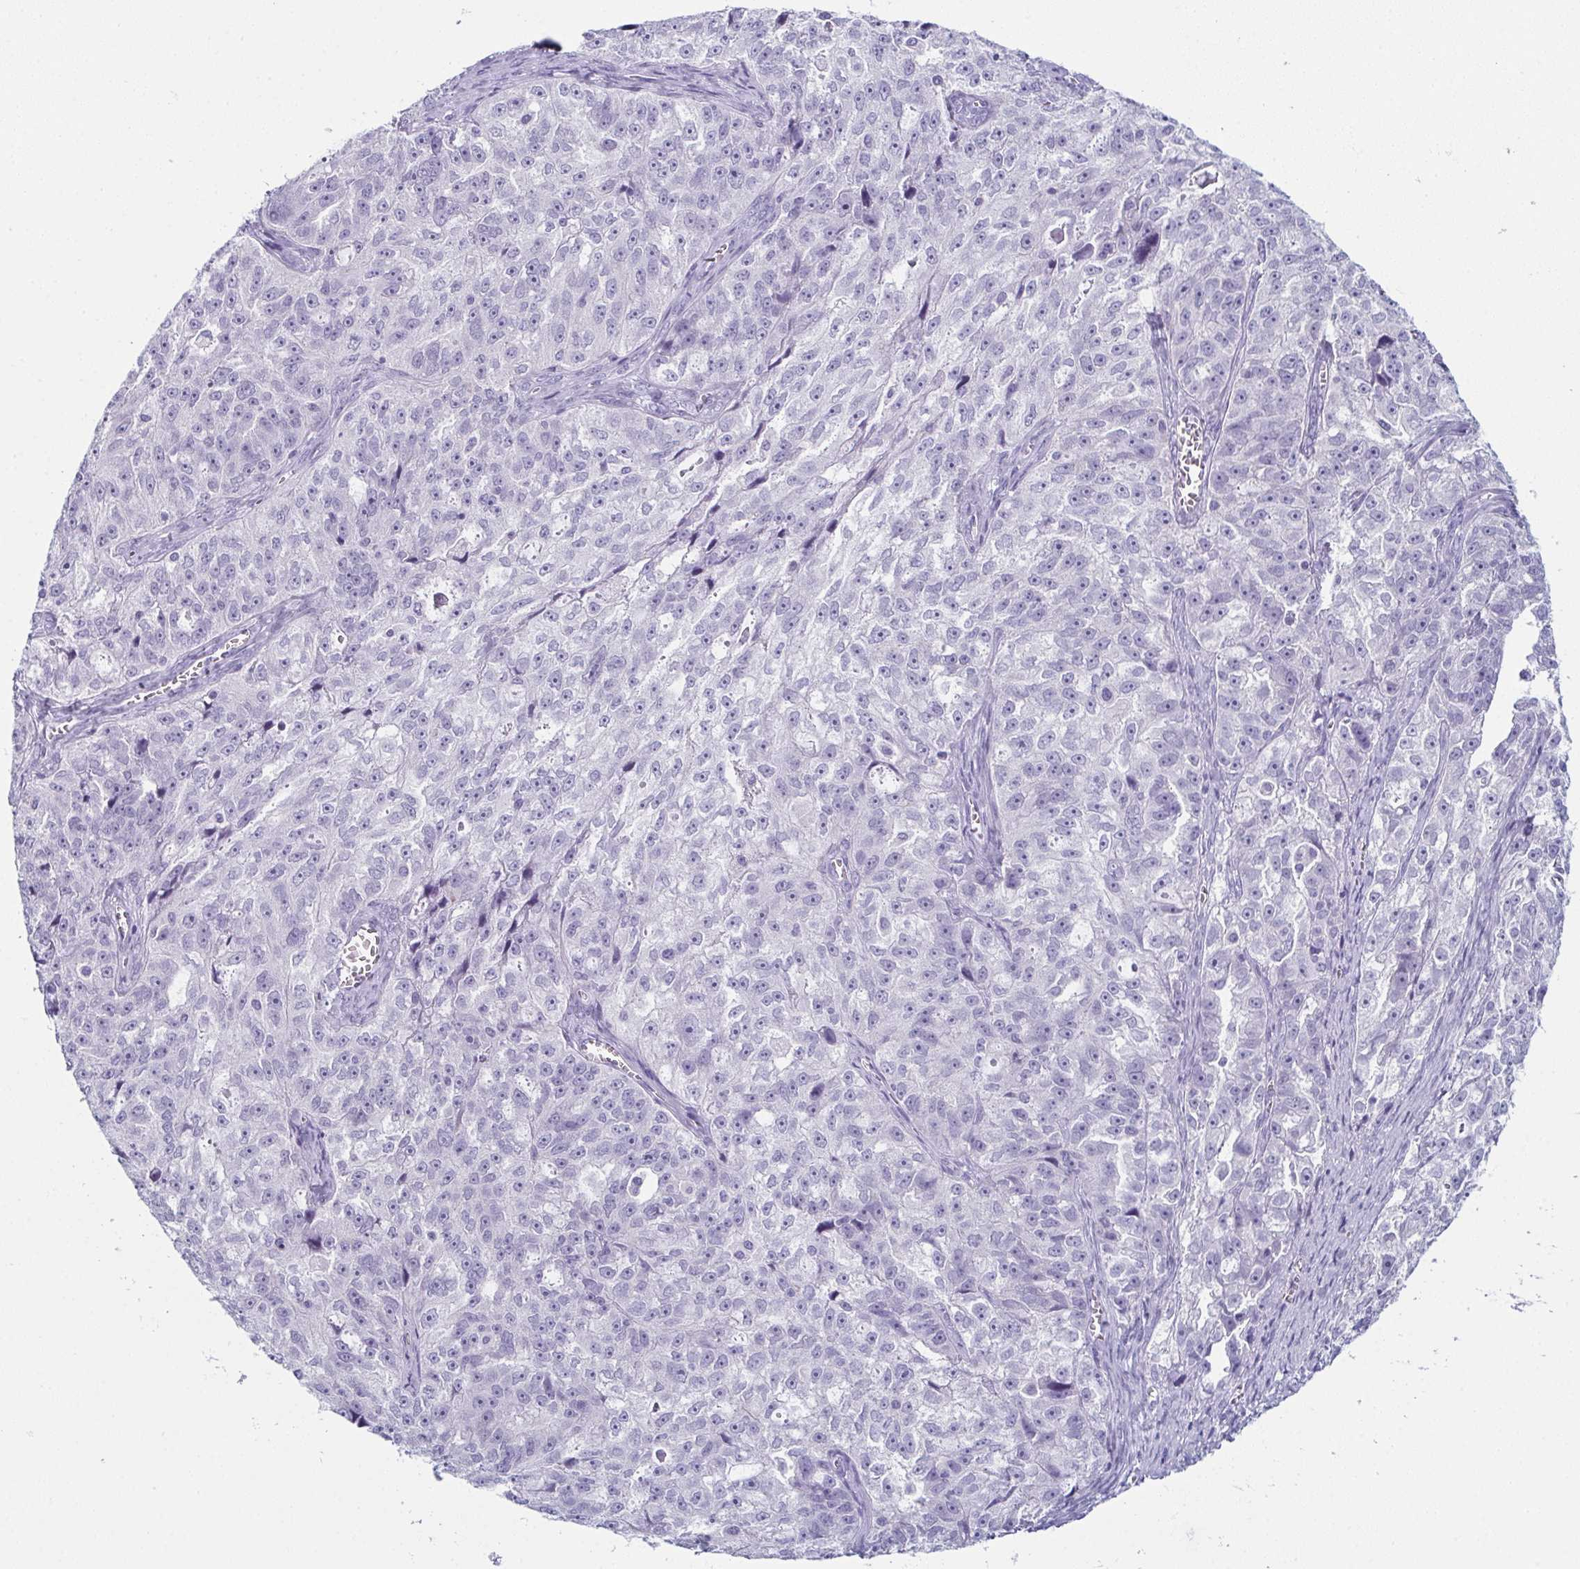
{"staining": {"intensity": "negative", "quantity": "none", "location": "none"}, "tissue": "ovarian cancer", "cell_type": "Tumor cells", "image_type": "cancer", "snomed": [{"axis": "morphology", "description": "Cystadenocarcinoma, serous, NOS"}, {"axis": "topography", "description": "Ovary"}], "caption": "High power microscopy photomicrograph of an IHC histopathology image of ovarian serous cystadenocarcinoma, revealing no significant staining in tumor cells.", "gene": "ENKUR", "patient": {"sex": "female", "age": 51}}